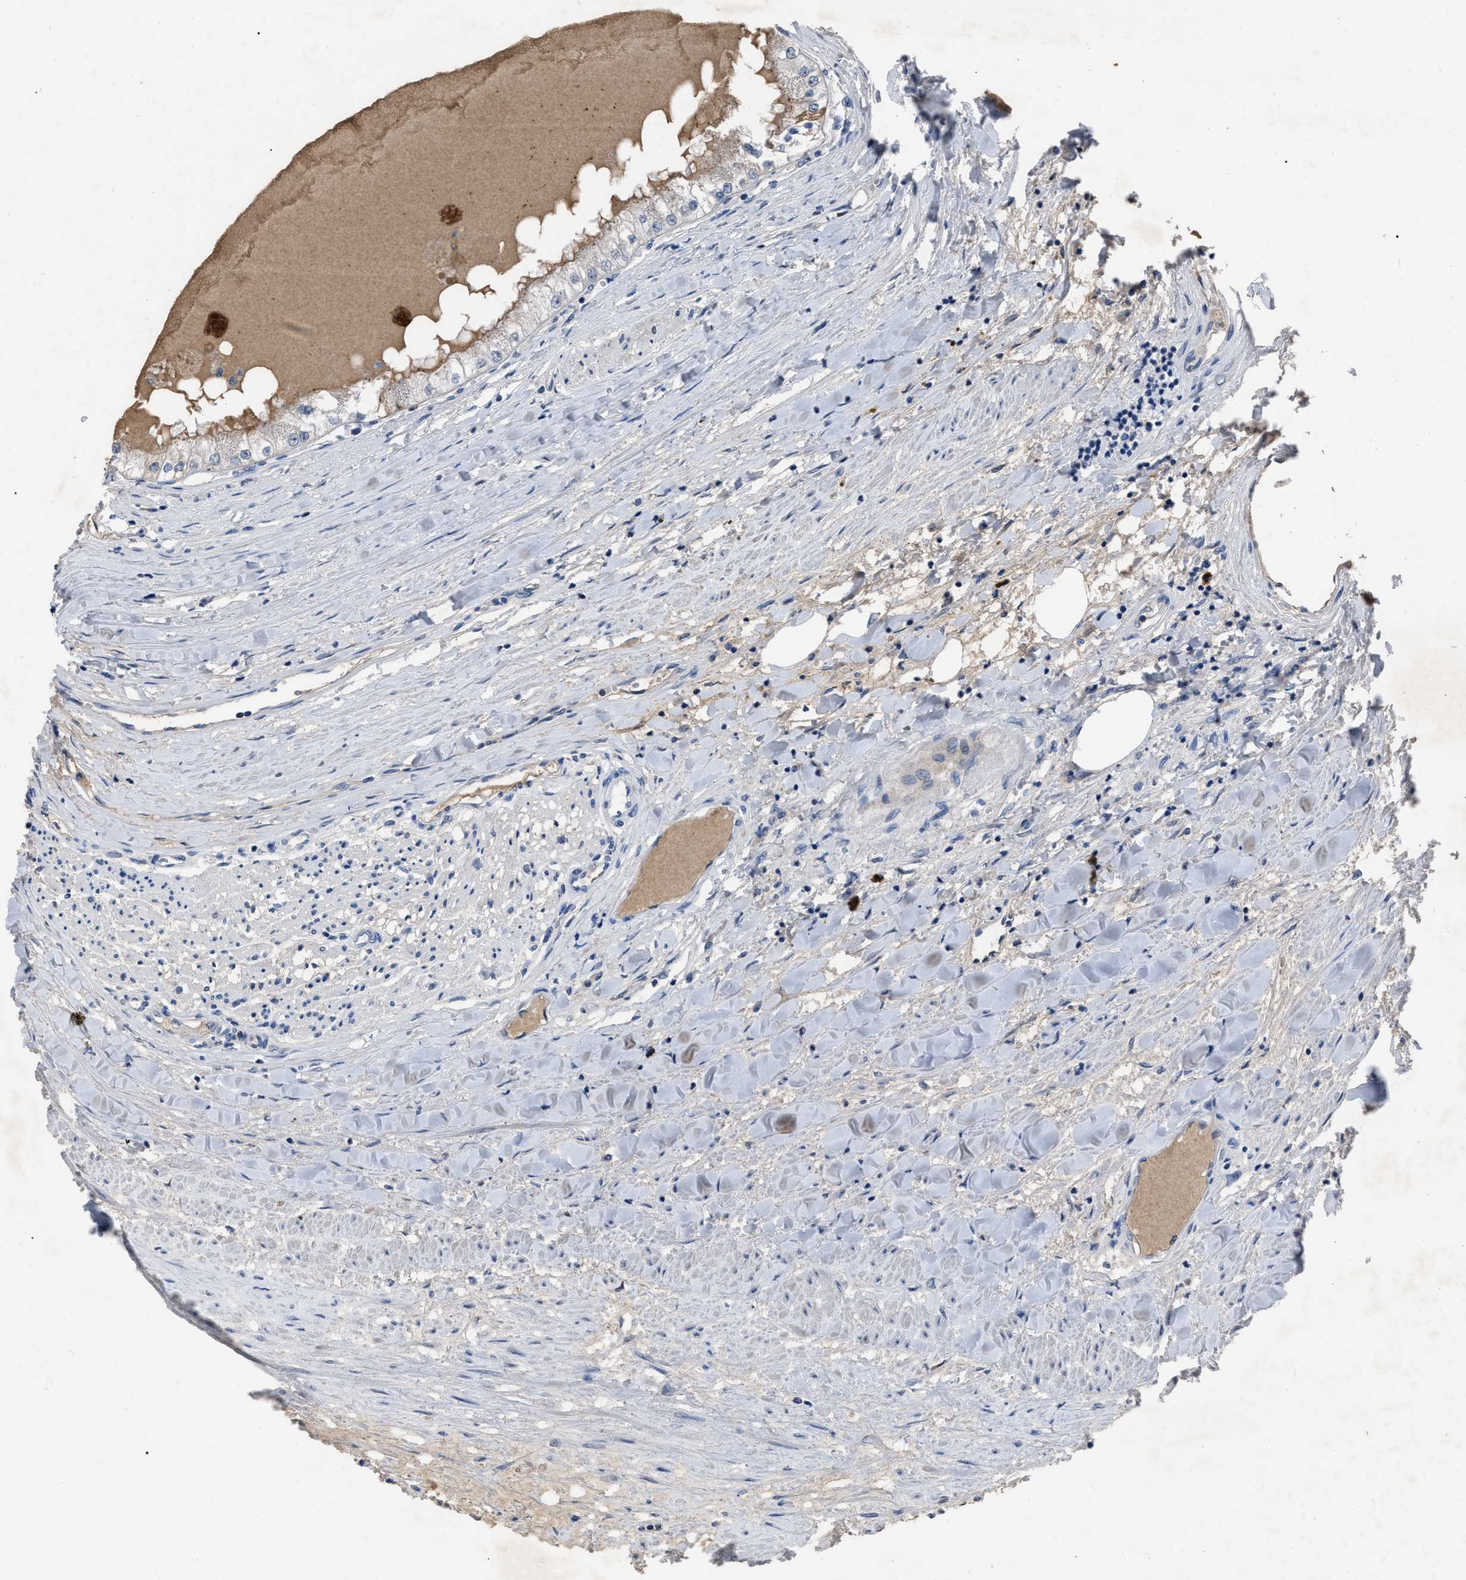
{"staining": {"intensity": "moderate", "quantity": "<25%", "location": "cytoplasmic/membranous"}, "tissue": "renal cancer", "cell_type": "Tumor cells", "image_type": "cancer", "snomed": [{"axis": "morphology", "description": "Adenocarcinoma, NOS"}, {"axis": "topography", "description": "Kidney"}], "caption": "Renal cancer (adenocarcinoma) stained for a protein (brown) exhibits moderate cytoplasmic/membranous positive expression in about <25% of tumor cells.", "gene": "HABP2", "patient": {"sex": "male", "age": 68}}